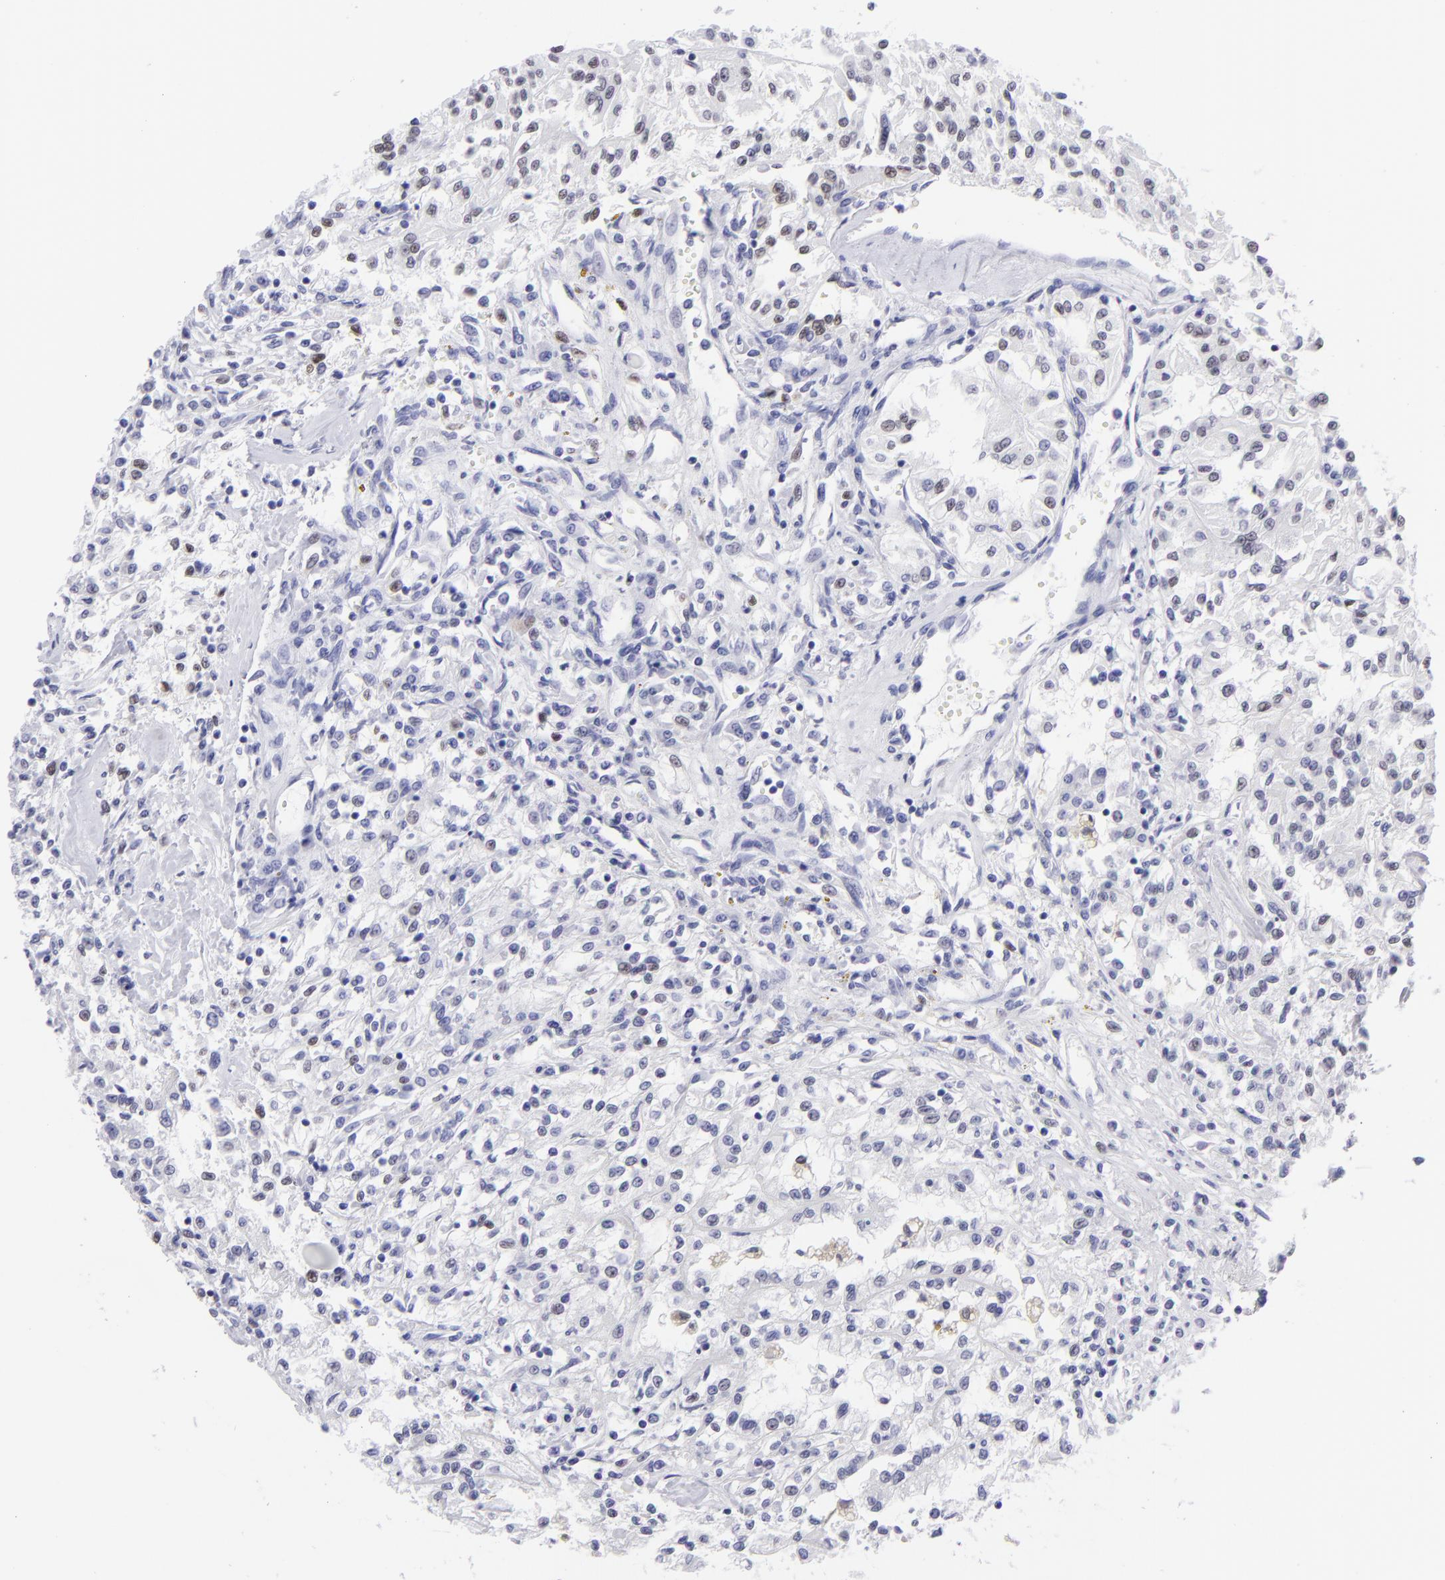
{"staining": {"intensity": "negative", "quantity": "none", "location": "none"}, "tissue": "renal cancer", "cell_type": "Tumor cells", "image_type": "cancer", "snomed": [{"axis": "morphology", "description": "Adenocarcinoma, NOS"}, {"axis": "topography", "description": "Kidney"}], "caption": "Tumor cells are negative for brown protein staining in renal cancer (adenocarcinoma).", "gene": "MITF", "patient": {"sex": "male", "age": 78}}